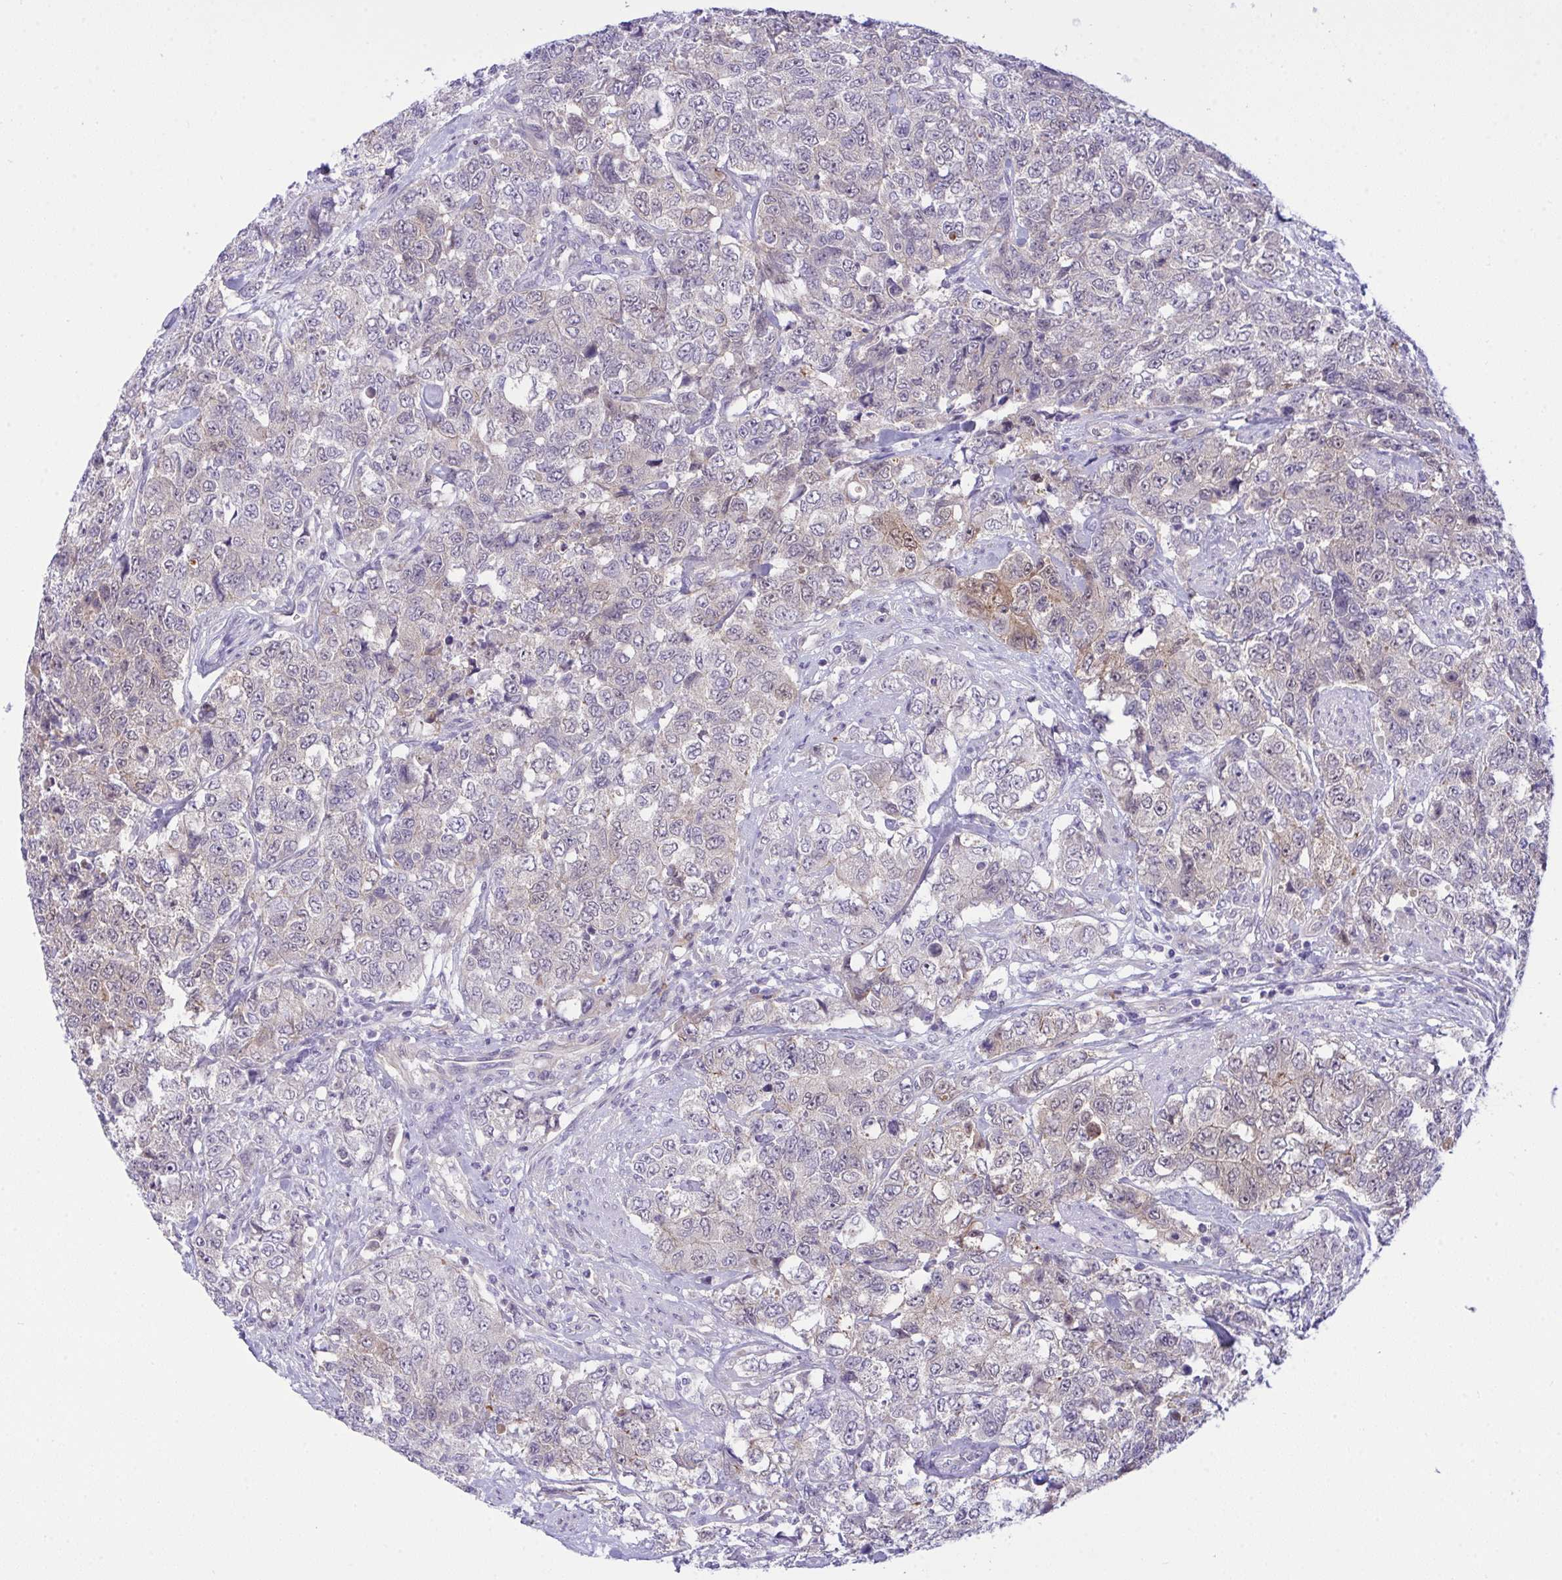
{"staining": {"intensity": "weak", "quantity": "<25%", "location": "cytoplasmic/membranous,nuclear"}, "tissue": "urothelial cancer", "cell_type": "Tumor cells", "image_type": "cancer", "snomed": [{"axis": "morphology", "description": "Urothelial carcinoma, High grade"}, {"axis": "topography", "description": "Urinary bladder"}], "caption": "DAB immunohistochemical staining of urothelial carcinoma (high-grade) exhibits no significant positivity in tumor cells.", "gene": "HOXD12", "patient": {"sex": "female", "age": 78}}